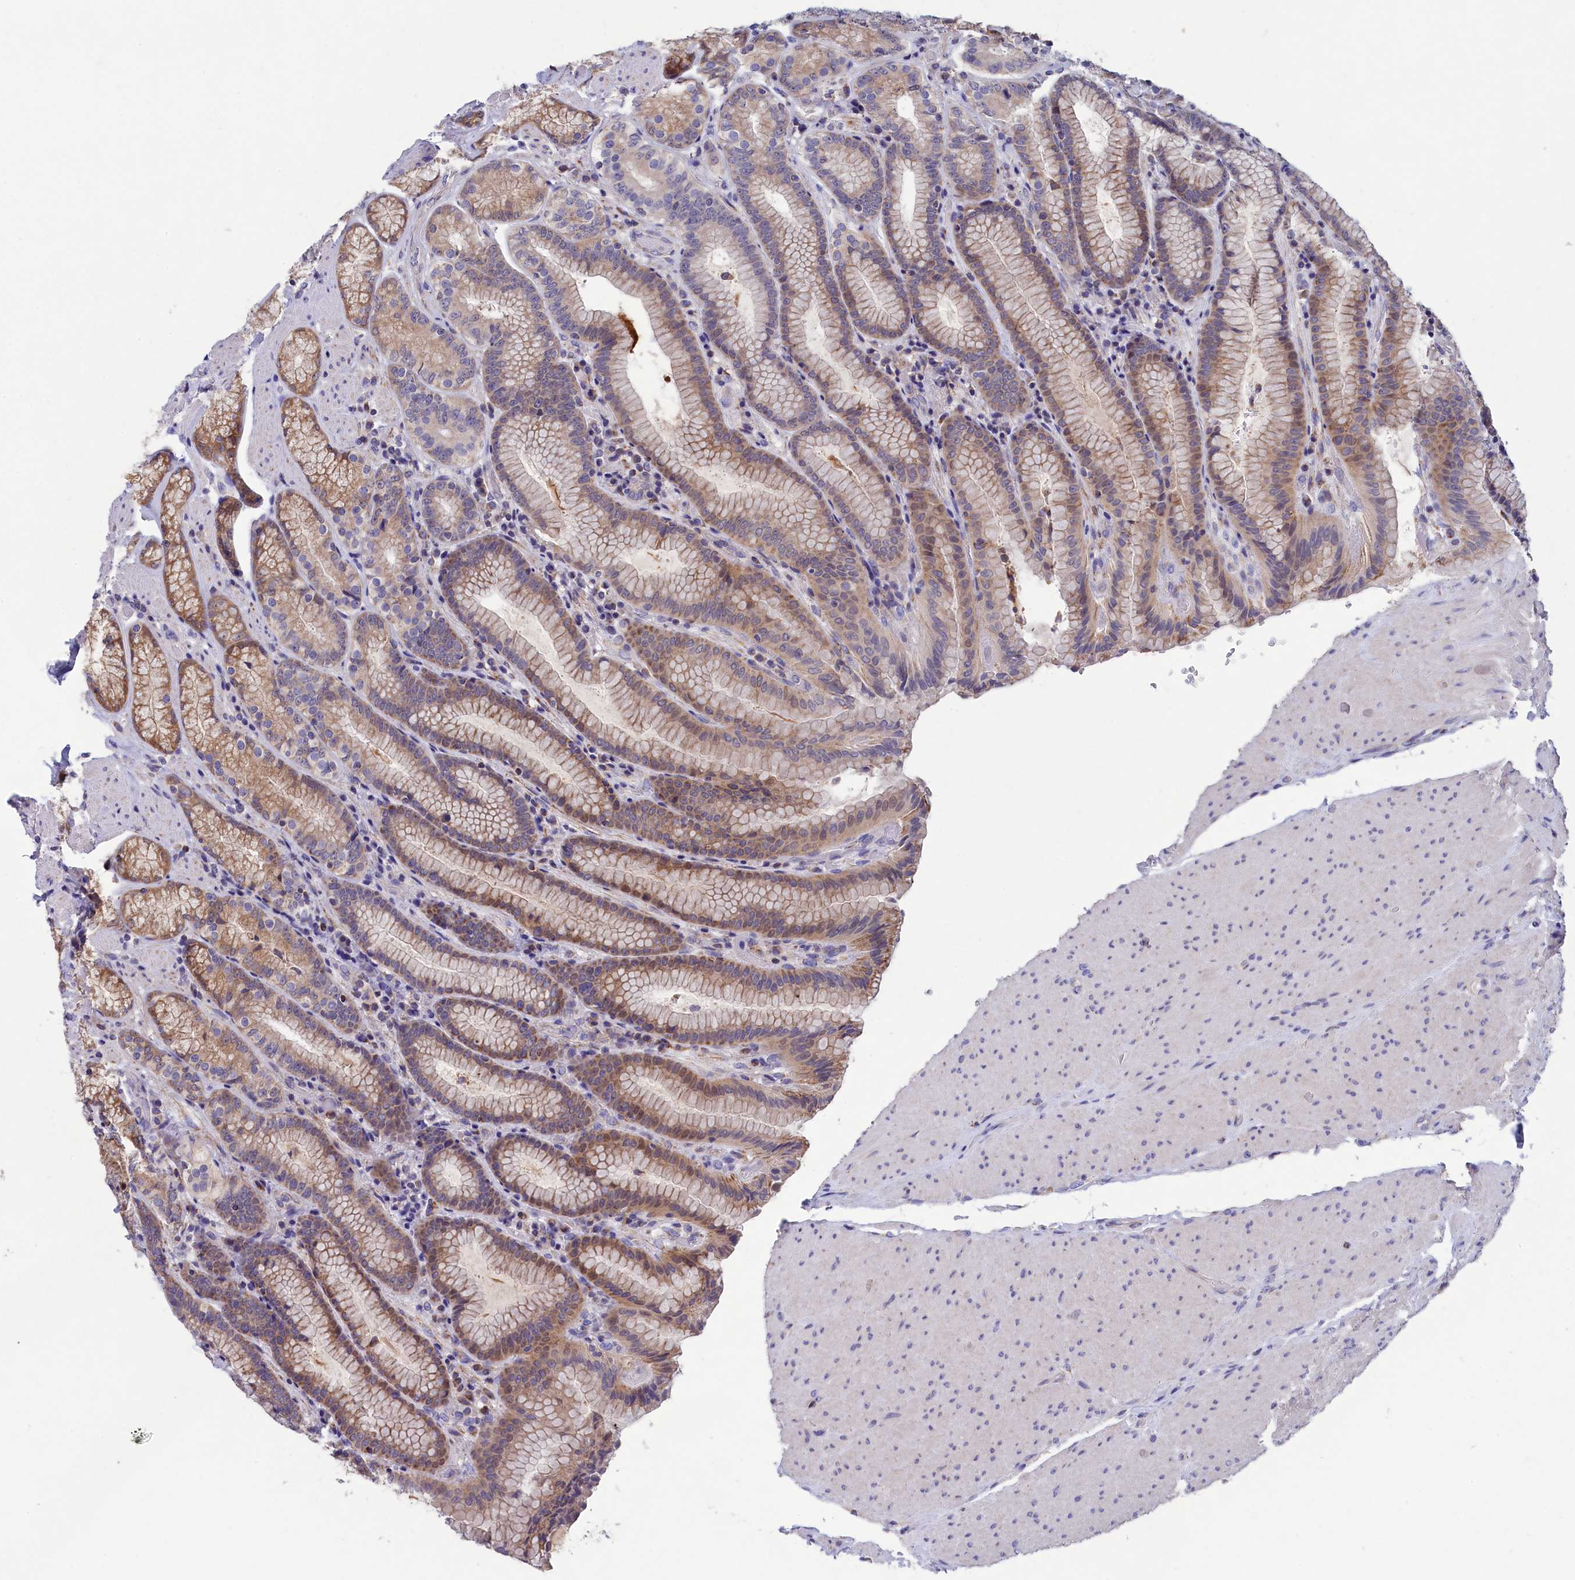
{"staining": {"intensity": "moderate", "quantity": "25%-75%", "location": "cytoplasmic/membranous"}, "tissue": "stomach", "cell_type": "Glandular cells", "image_type": "normal", "snomed": [{"axis": "morphology", "description": "Normal tissue, NOS"}, {"axis": "topography", "description": "Stomach, upper"}, {"axis": "topography", "description": "Stomach, lower"}], "caption": "Benign stomach was stained to show a protein in brown. There is medium levels of moderate cytoplasmic/membranous positivity in about 25%-75% of glandular cells.", "gene": "PRDM12", "patient": {"sex": "female", "age": 76}}